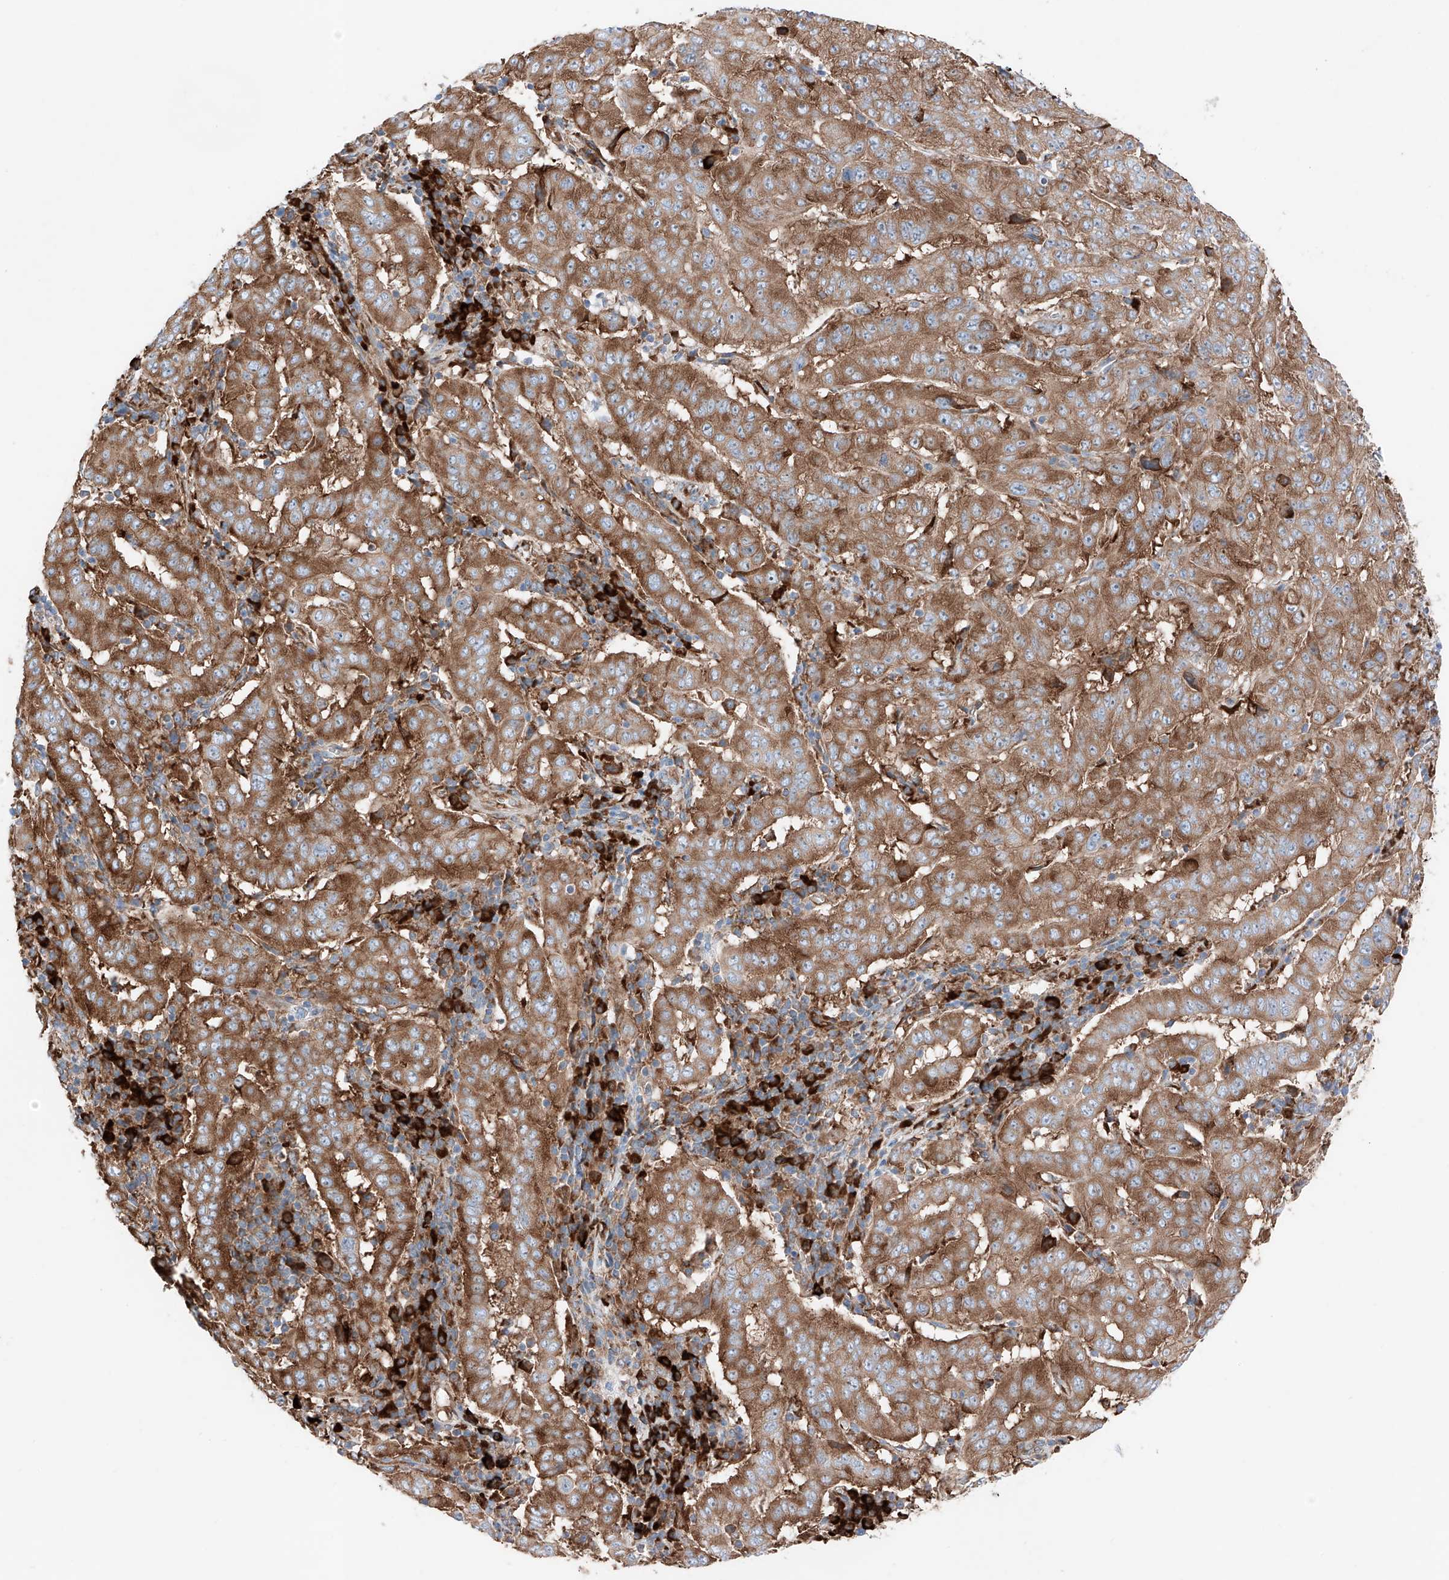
{"staining": {"intensity": "strong", "quantity": ">75%", "location": "cytoplasmic/membranous"}, "tissue": "pancreatic cancer", "cell_type": "Tumor cells", "image_type": "cancer", "snomed": [{"axis": "morphology", "description": "Adenocarcinoma, NOS"}, {"axis": "topography", "description": "Pancreas"}], "caption": "This micrograph exhibits pancreatic adenocarcinoma stained with IHC to label a protein in brown. The cytoplasmic/membranous of tumor cells show strong positivity for the protein. Nuclei are counter-stained blue.", "gene": "CRELD1", "patient": {"sex": "male", "age": 63}}